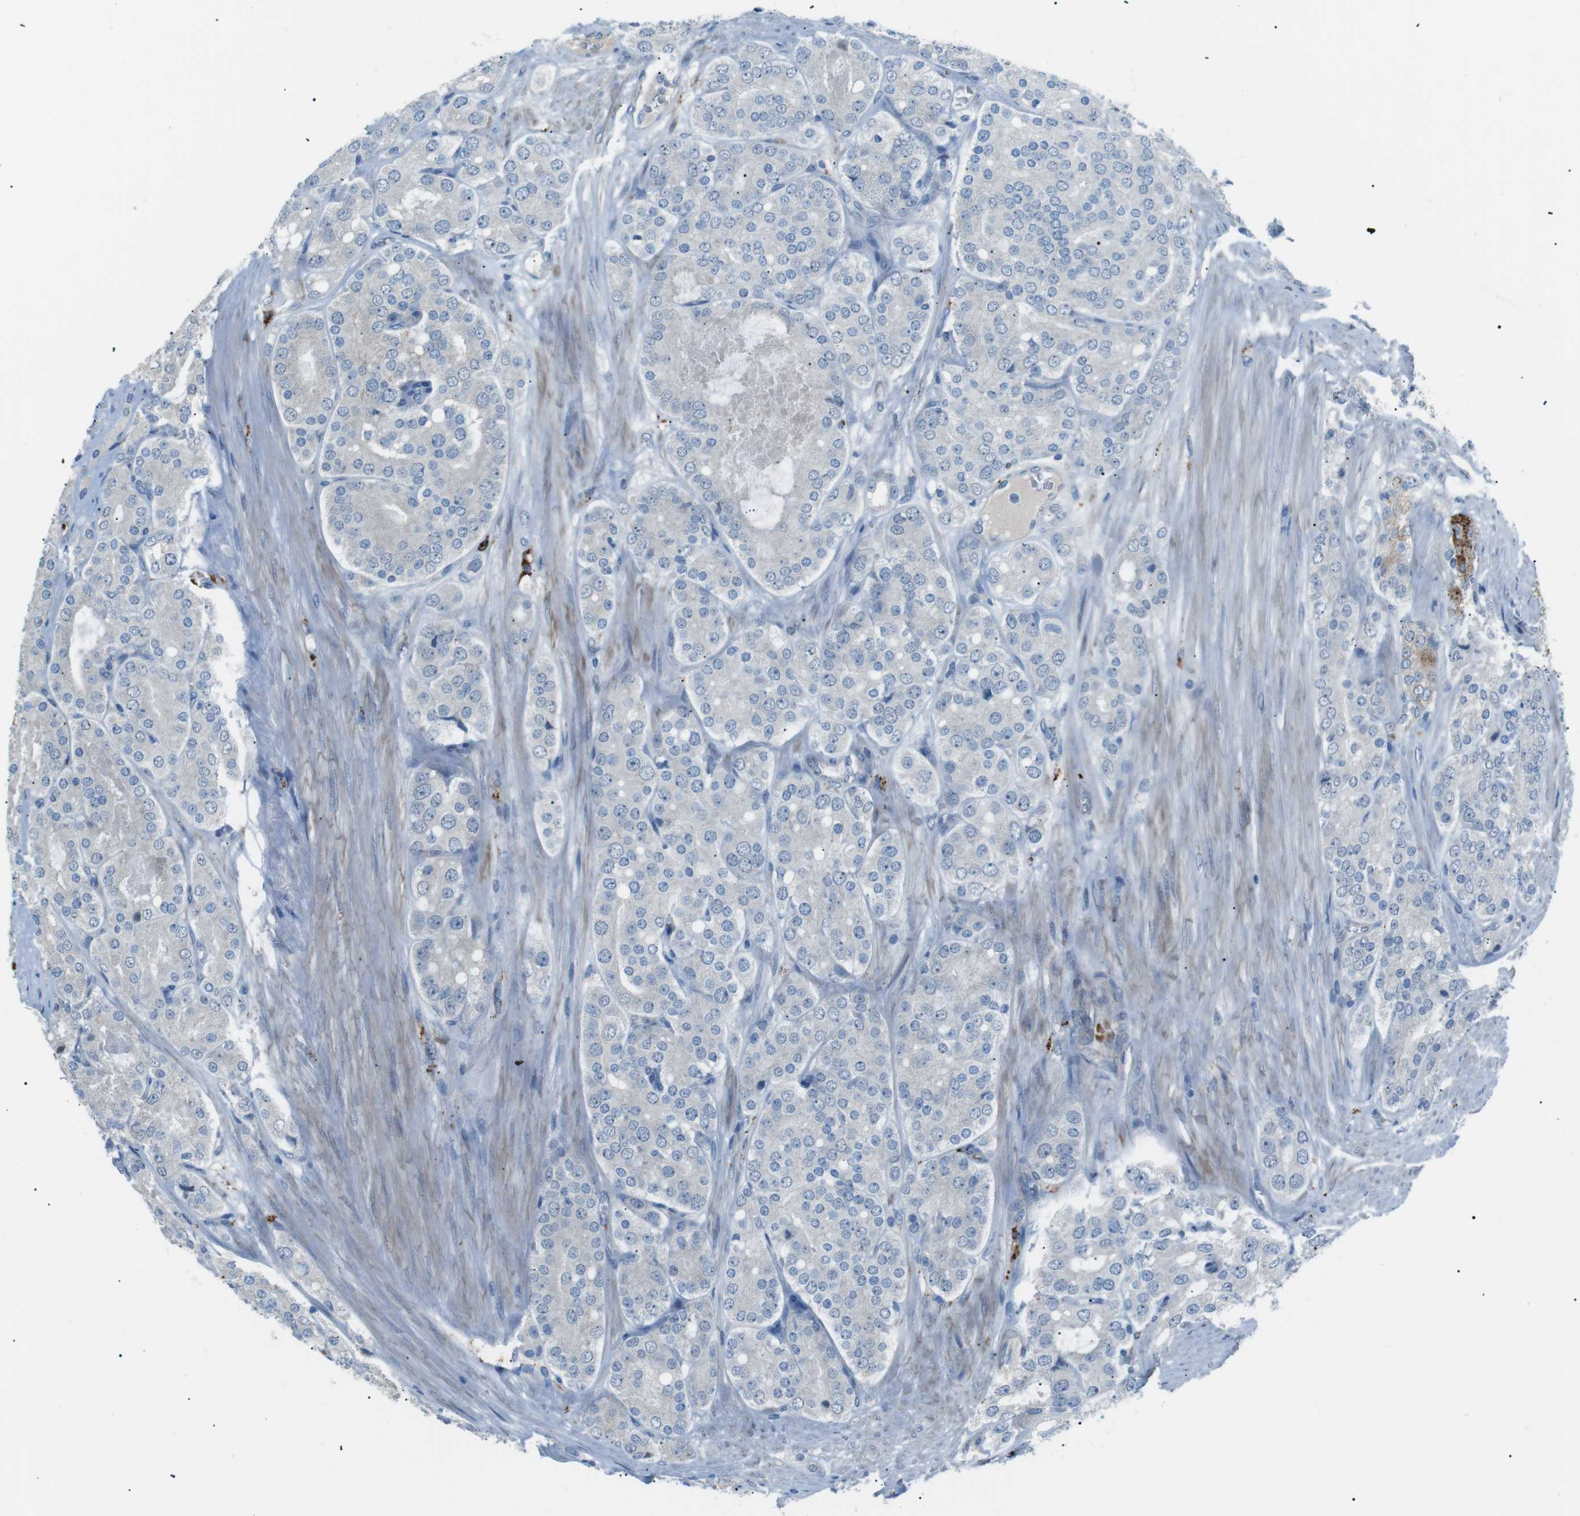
{"staining": {"intensity": "weak", "quantity": "<25%", "location": "cytoplasmic/membranous"}, "tissue": "prostate cancer", "cell_type": "Tumor cells", "image_type": "cancer", "snomed": [{"axis": "morphology", "description": "Adenocarcinoma, High grade"}, {"axis": "topography", "description": "Prostate"}], "caption": "Human high-grade adenocarcinoma (prostate) stained for a protein using immunohistochemistry exhibits no expression in tumor cells.", "gene": "B4GALNT2", "patient": {"sex": "male", "age": 65}}